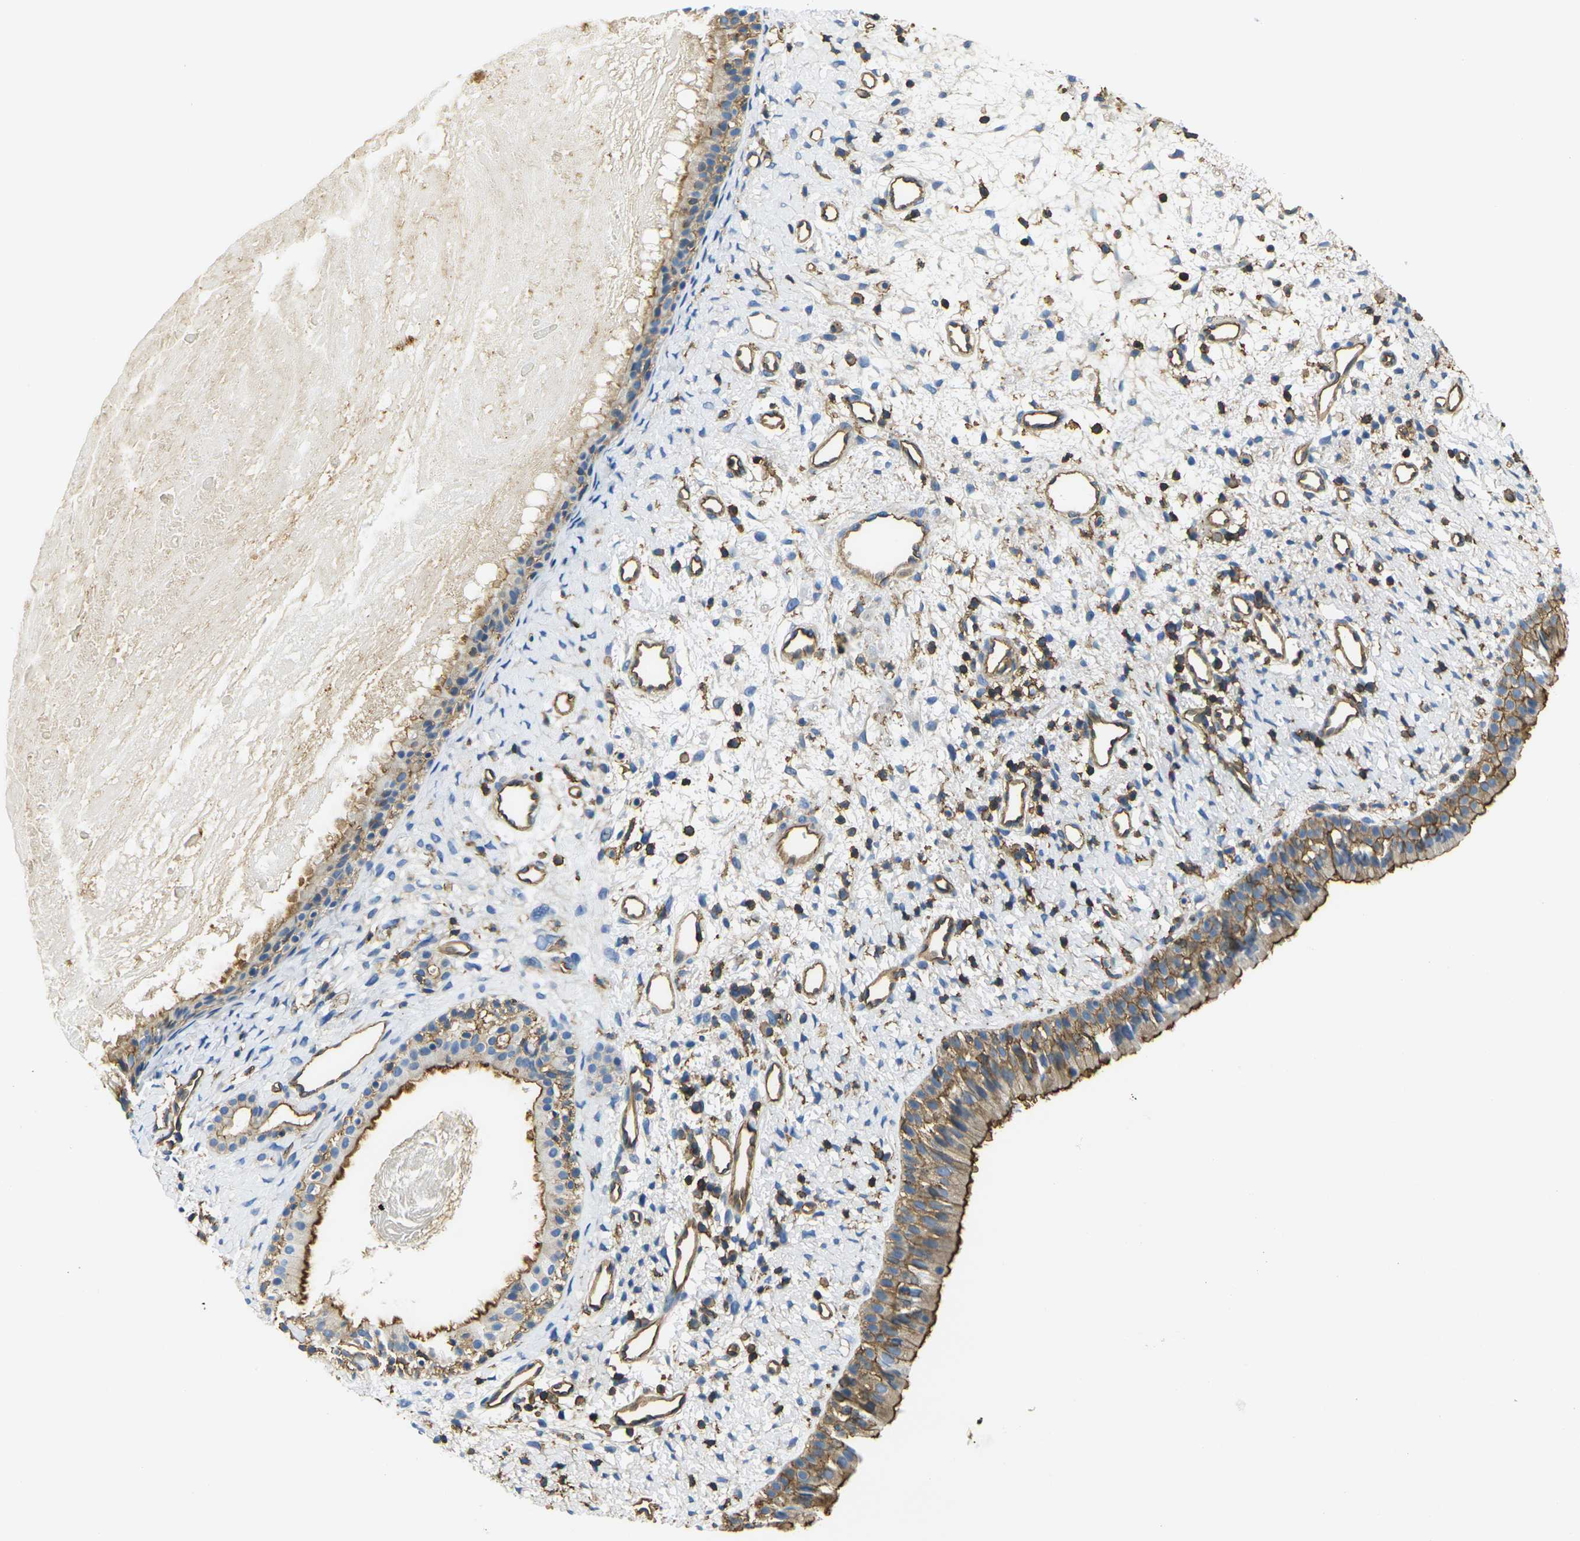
{"staining": {"intensity": "strong", "quantity": ">75%", "location": "cytoplasmic/membranous"}, "tissue": "nasopharynx", "cell_type": "Respiratory epithelial cells", "image_type": "normal", "snomed": [{"axis": "morphology", "description": "Normal tissue, NOS"}, {"axis": "topography", "description": "Nasopharynx"}], "caption": "A photomicrograph of nasopharynx stained for a protein reveals strong cytoplasmic/membranous brown staining in respiratory epithelial cells.", "gene": "FAM110D", "patient": {"sex": "male", "age": 22}}